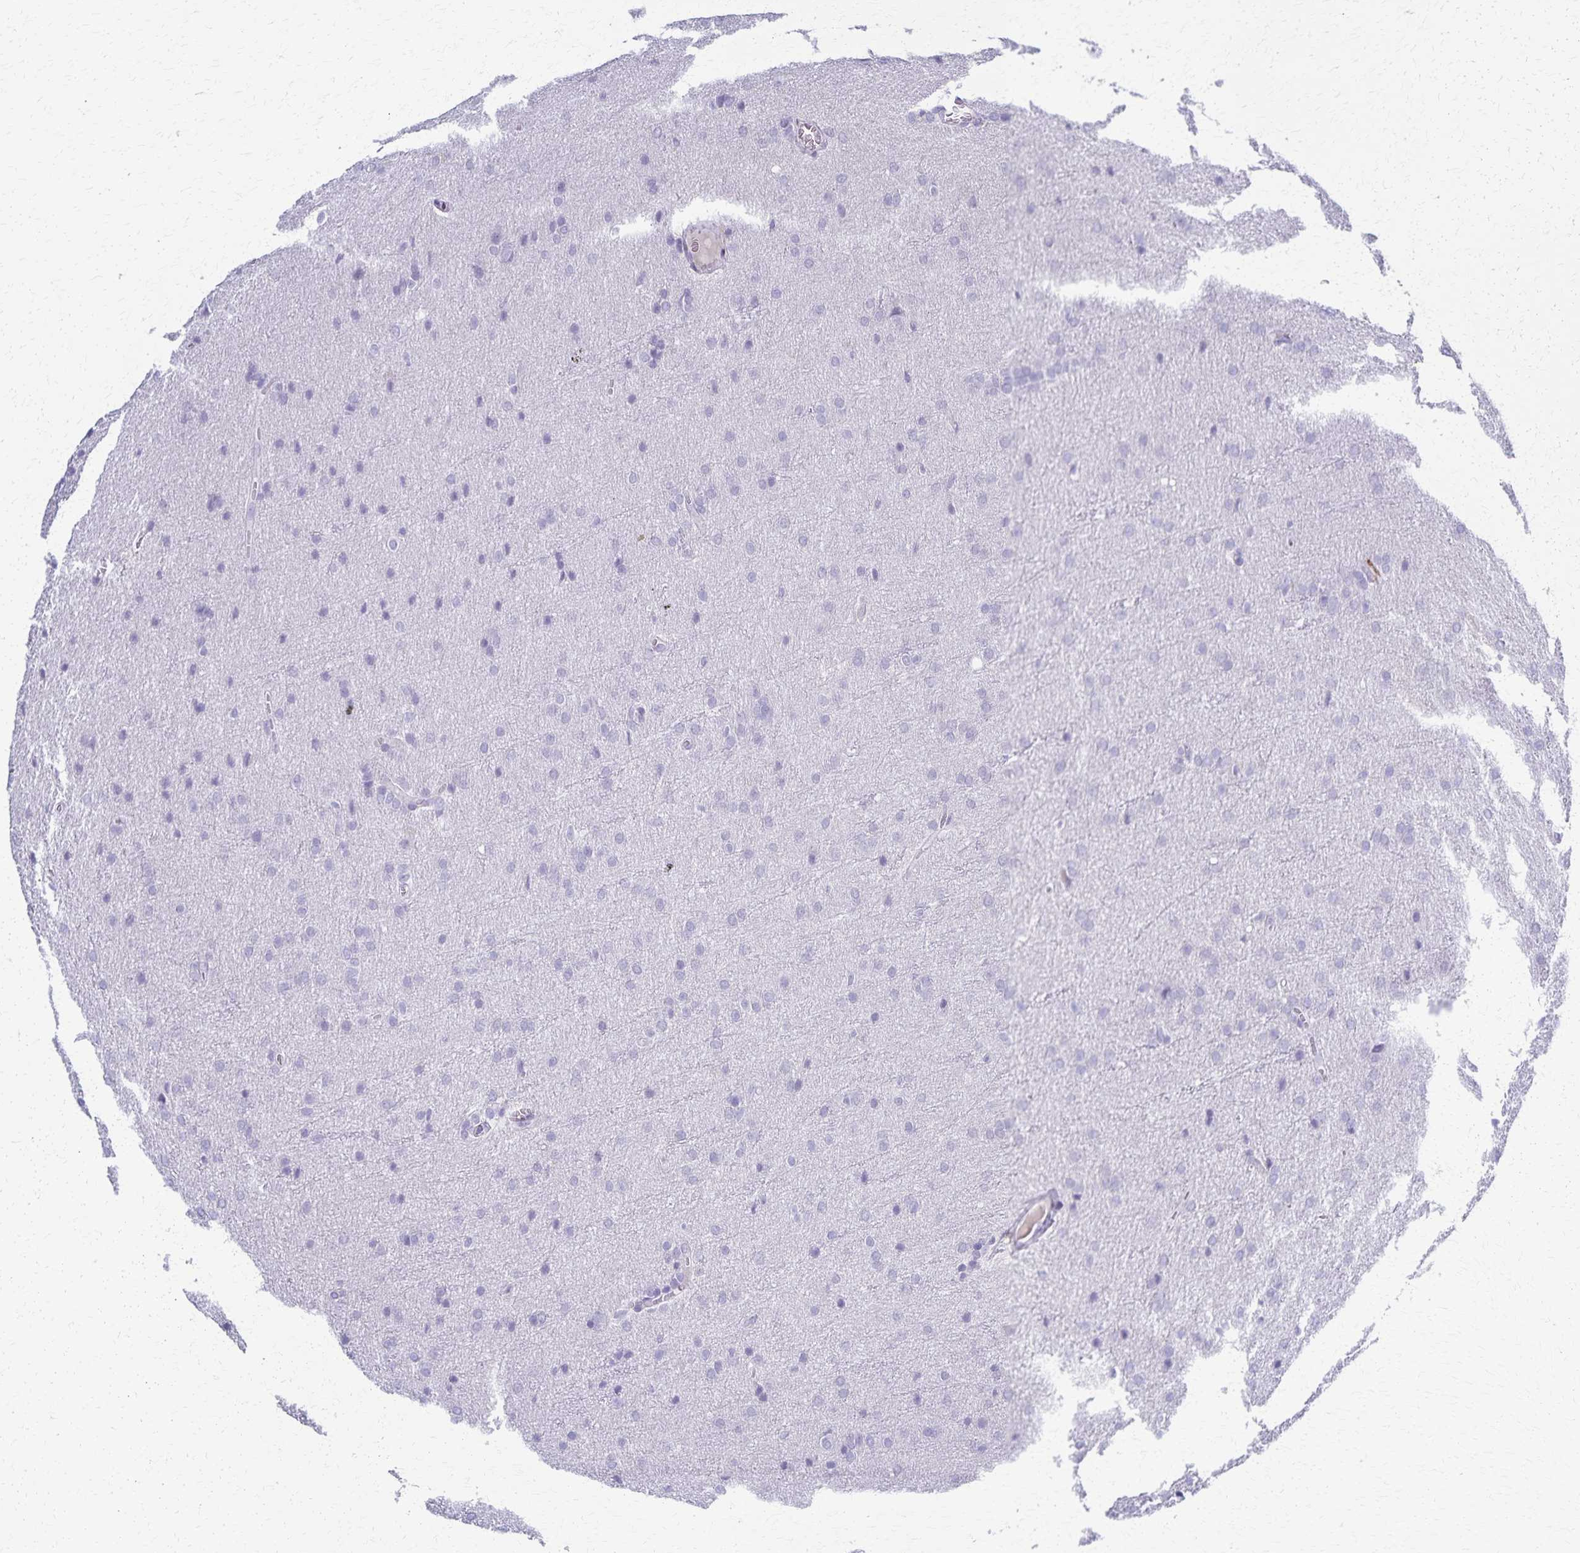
{"staining": {"intensity": "negative", "quantity": "none", "location": "none"}, "tissue": "glioma", "cell_type": "Tumor cells", "image_type": "cancer", "snomed": [{"axis": "morphology", "description": "Glioma, malignant, Low grade"}, {"axis": "topography", "description": "Brain"}], "caption": "The IHC histopathology image has no significant staining in tumor cells of malignant glioma (low-grade) tissue. (Brightfield microscopy of DAB (3,3'-diaminobenzidine) immunohistochemistry (IHC) at high magnification).", "gene": "TMEM60", "patient": {"sex": "female", "age": 32}}